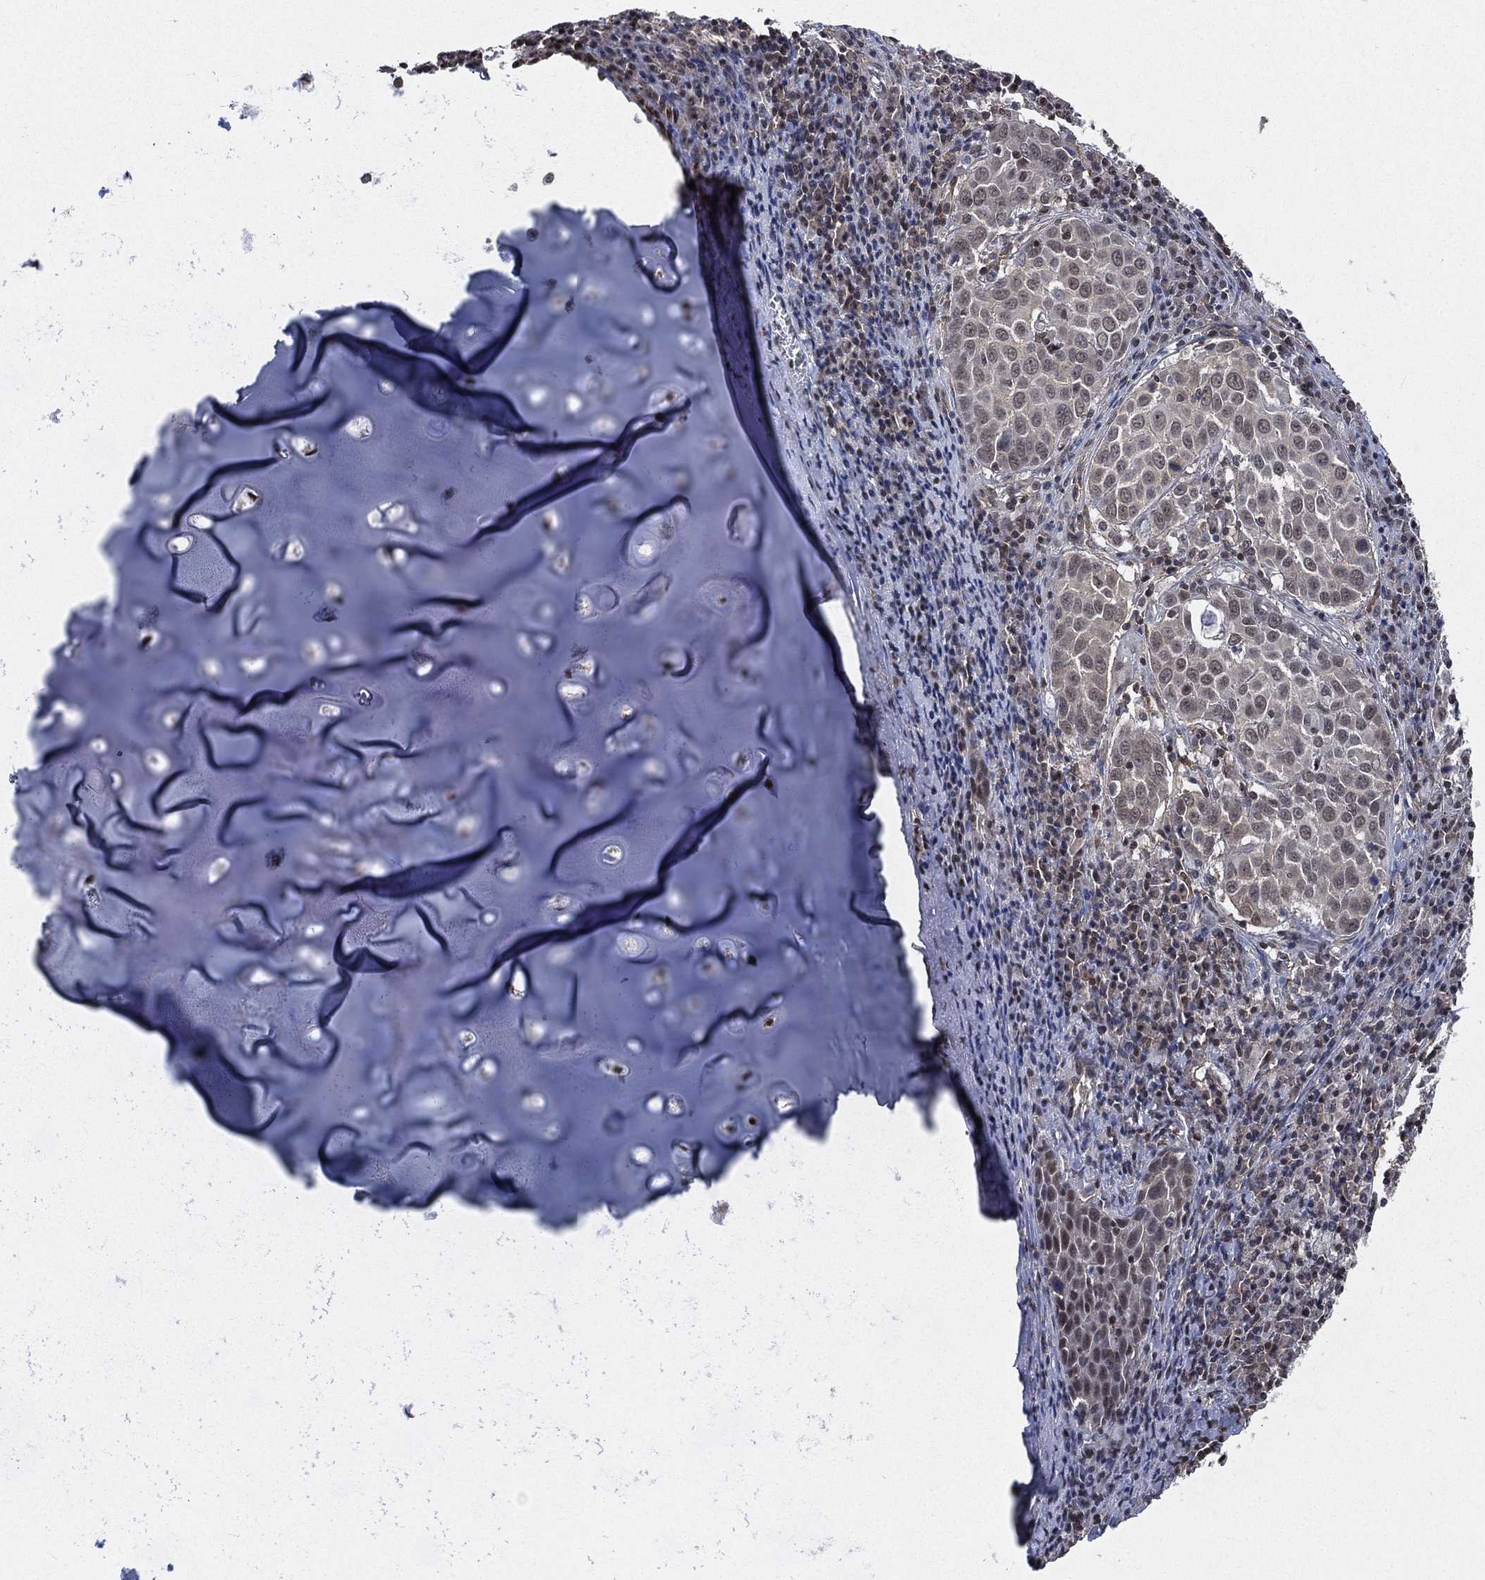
{"staining": {"intensity": "negative", "quantity": "none", "location": "none"}, "tissue": "lung cancer", "cell_type": "Tumor cells", "image_type": "cancer", "snomed": [{"axis": "morphology", "description": "Squamous cell carcinoma, NOS"}, {"axis": "topography", "description": "Lung"}], "caption": "An image of lung cancer stained for a protein shows no brown staining in tumor cells. (Brightfield microscopy of DAB (3,3'-diaminobenzidine) immunohistochemistry at high magnification).", "gene": "RSRC2", "patient": {"sex": "male", "age": 57}}